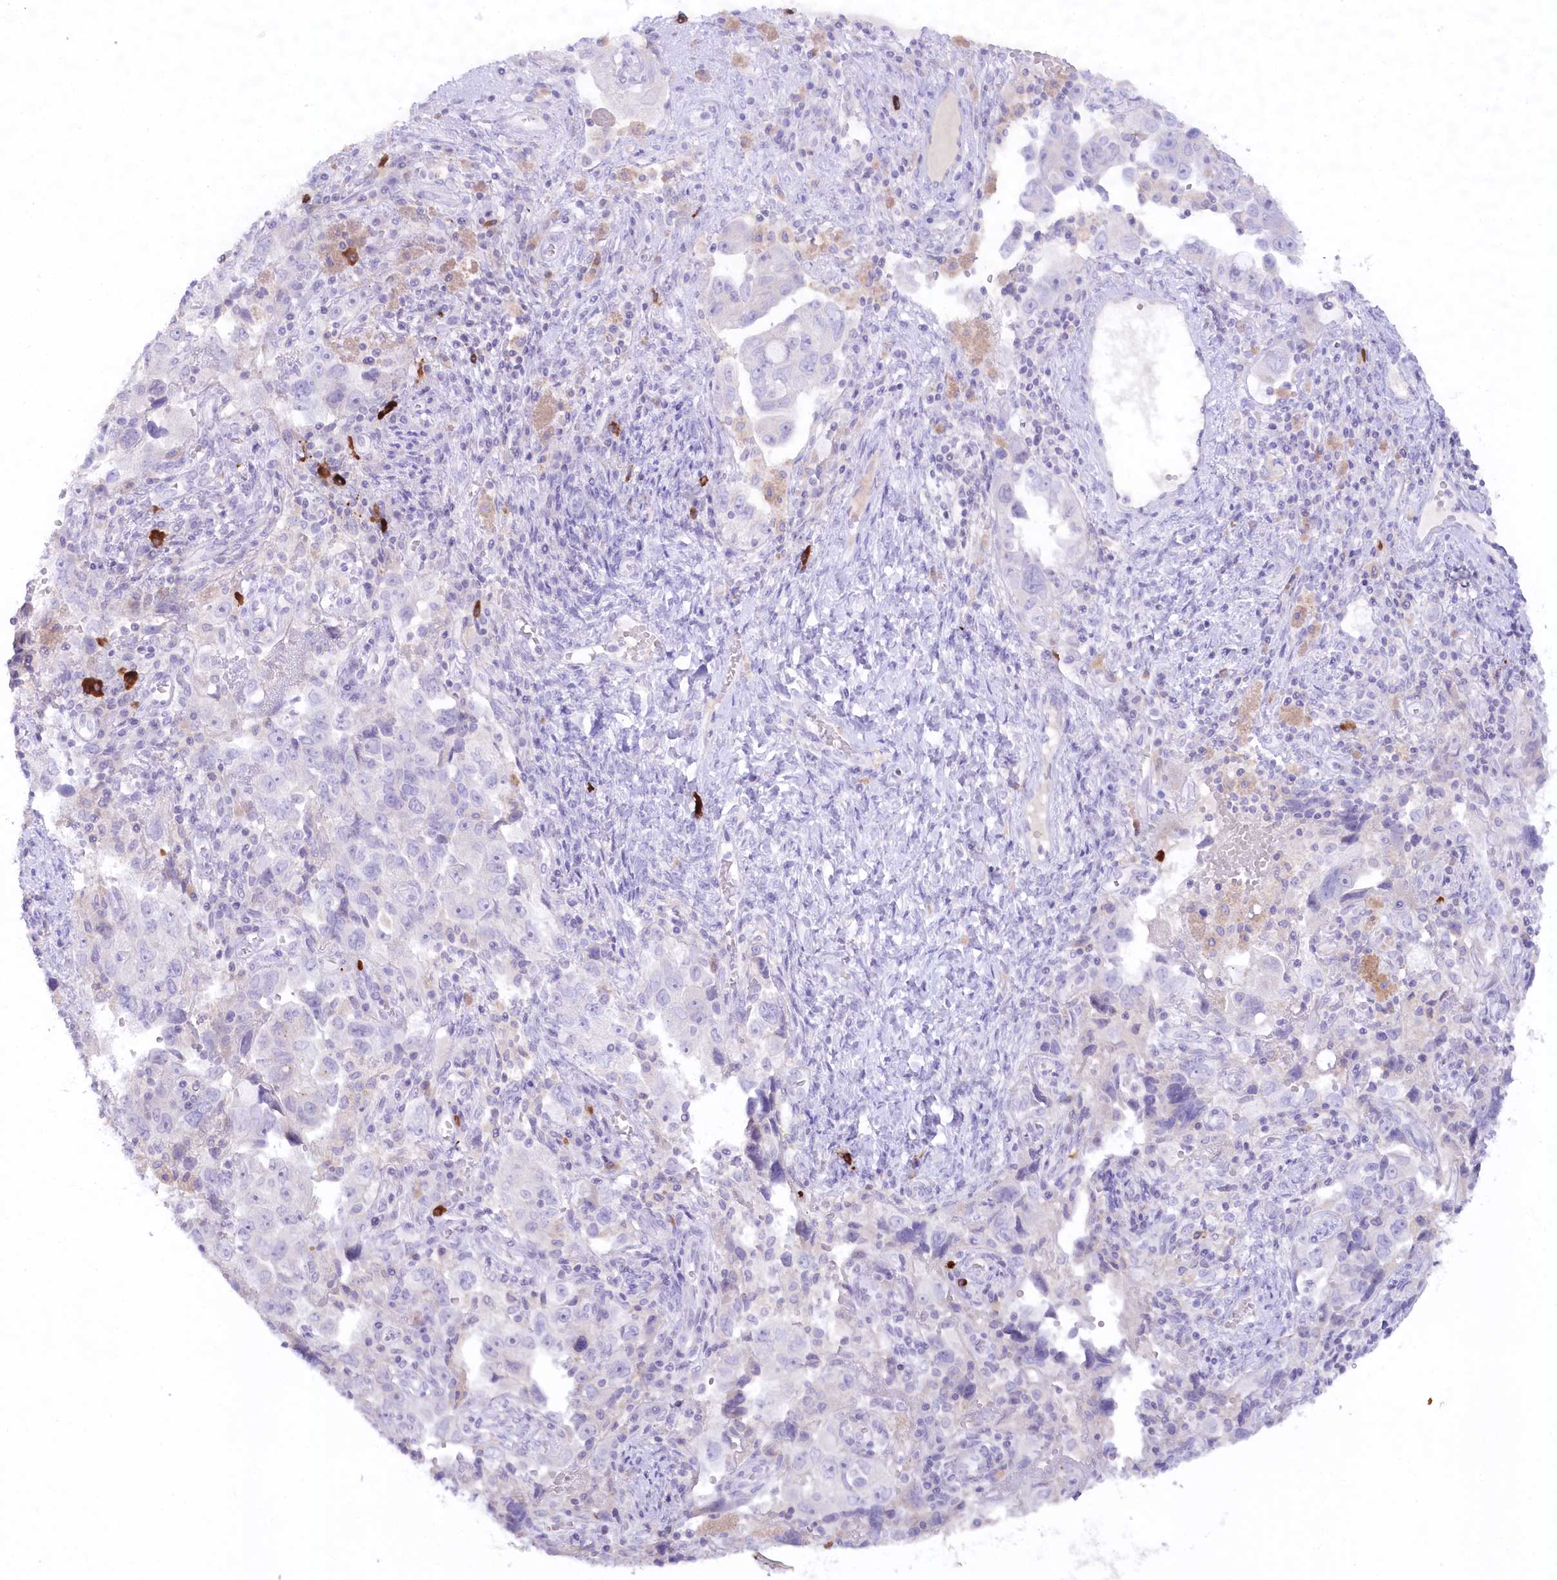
{"staining": {"intensity": "negative", "quantity": "none", "location": "none"}, "tissue": "ovarian cancer", "cell_type": "Tumor cells", "image_type": "cancer", "snomed": [{"axis": "morphology", "description": "Carcinoma, NOS"}, {"axis": "morphology", "description": "Cystadenocarcinoma, serous, NOS"}, {"axis": "topography", "description": "Ovary"}], "caption": "Immunohistochemical staining of ovarian serous cystadenocarcinoma displays no significant staining in tumor cells.", "gene": "MYOZ1", "patient": {"sex": "female", "age": 69}}